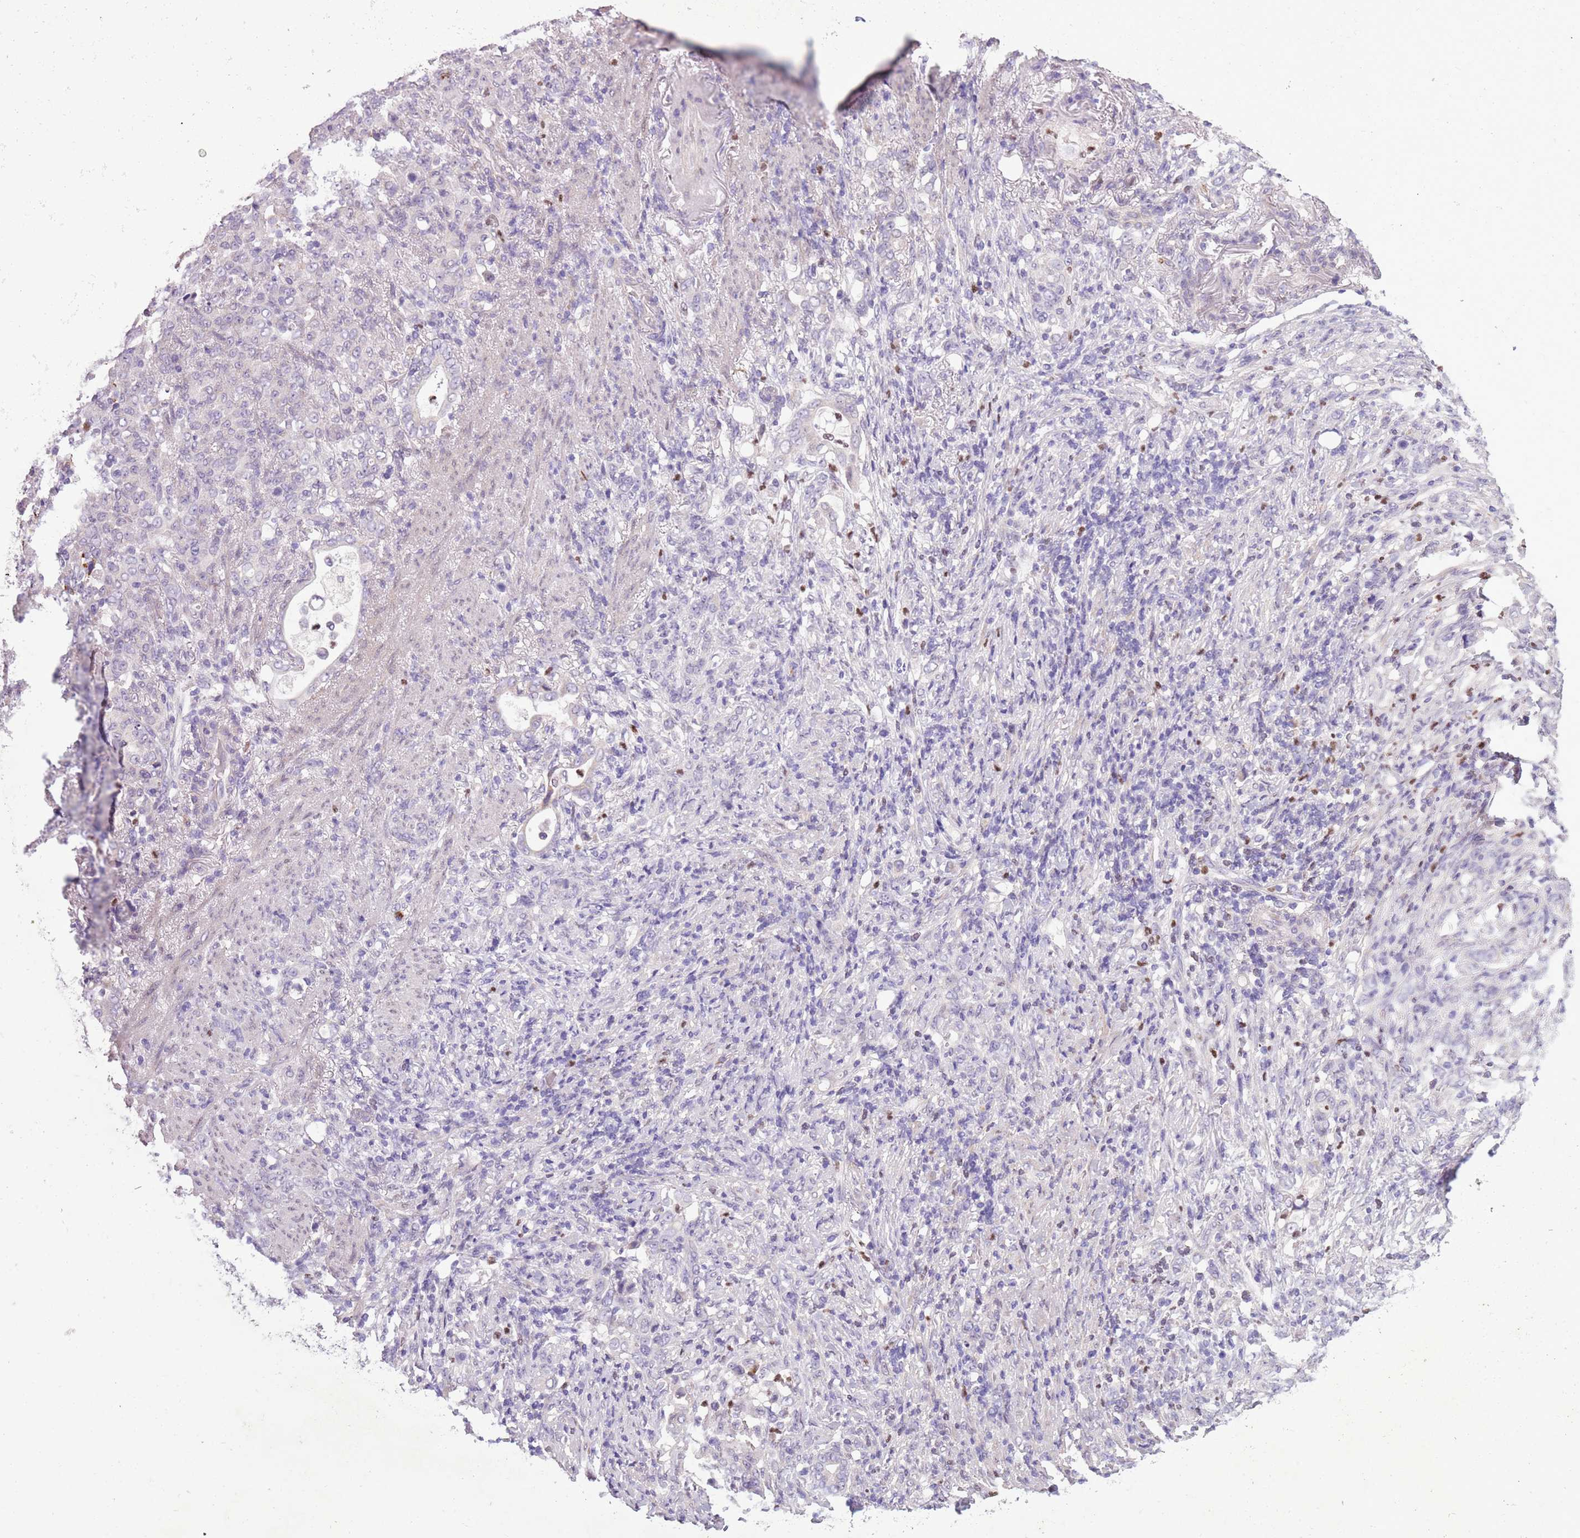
{"staining": {"intensity": "negative", "quantity": "none", "location": "none"}, "tissue": "stomach cancer", "cell_type": "Tumor cells", "image_type": "cancer", "snomed": [{"axis": "morphology", "description": "Normal tissue, NOS"}, {"axis": "morphology", "description": "Adenocarcinoma, NOS"}, {"axis": "topography", "description": "Stomach"}], "caption": "Tumor cells are negative for brown protein staining in stomach cancer.", "gene": "ADCY7", "patient": {"sex": "female", "age": 79}}